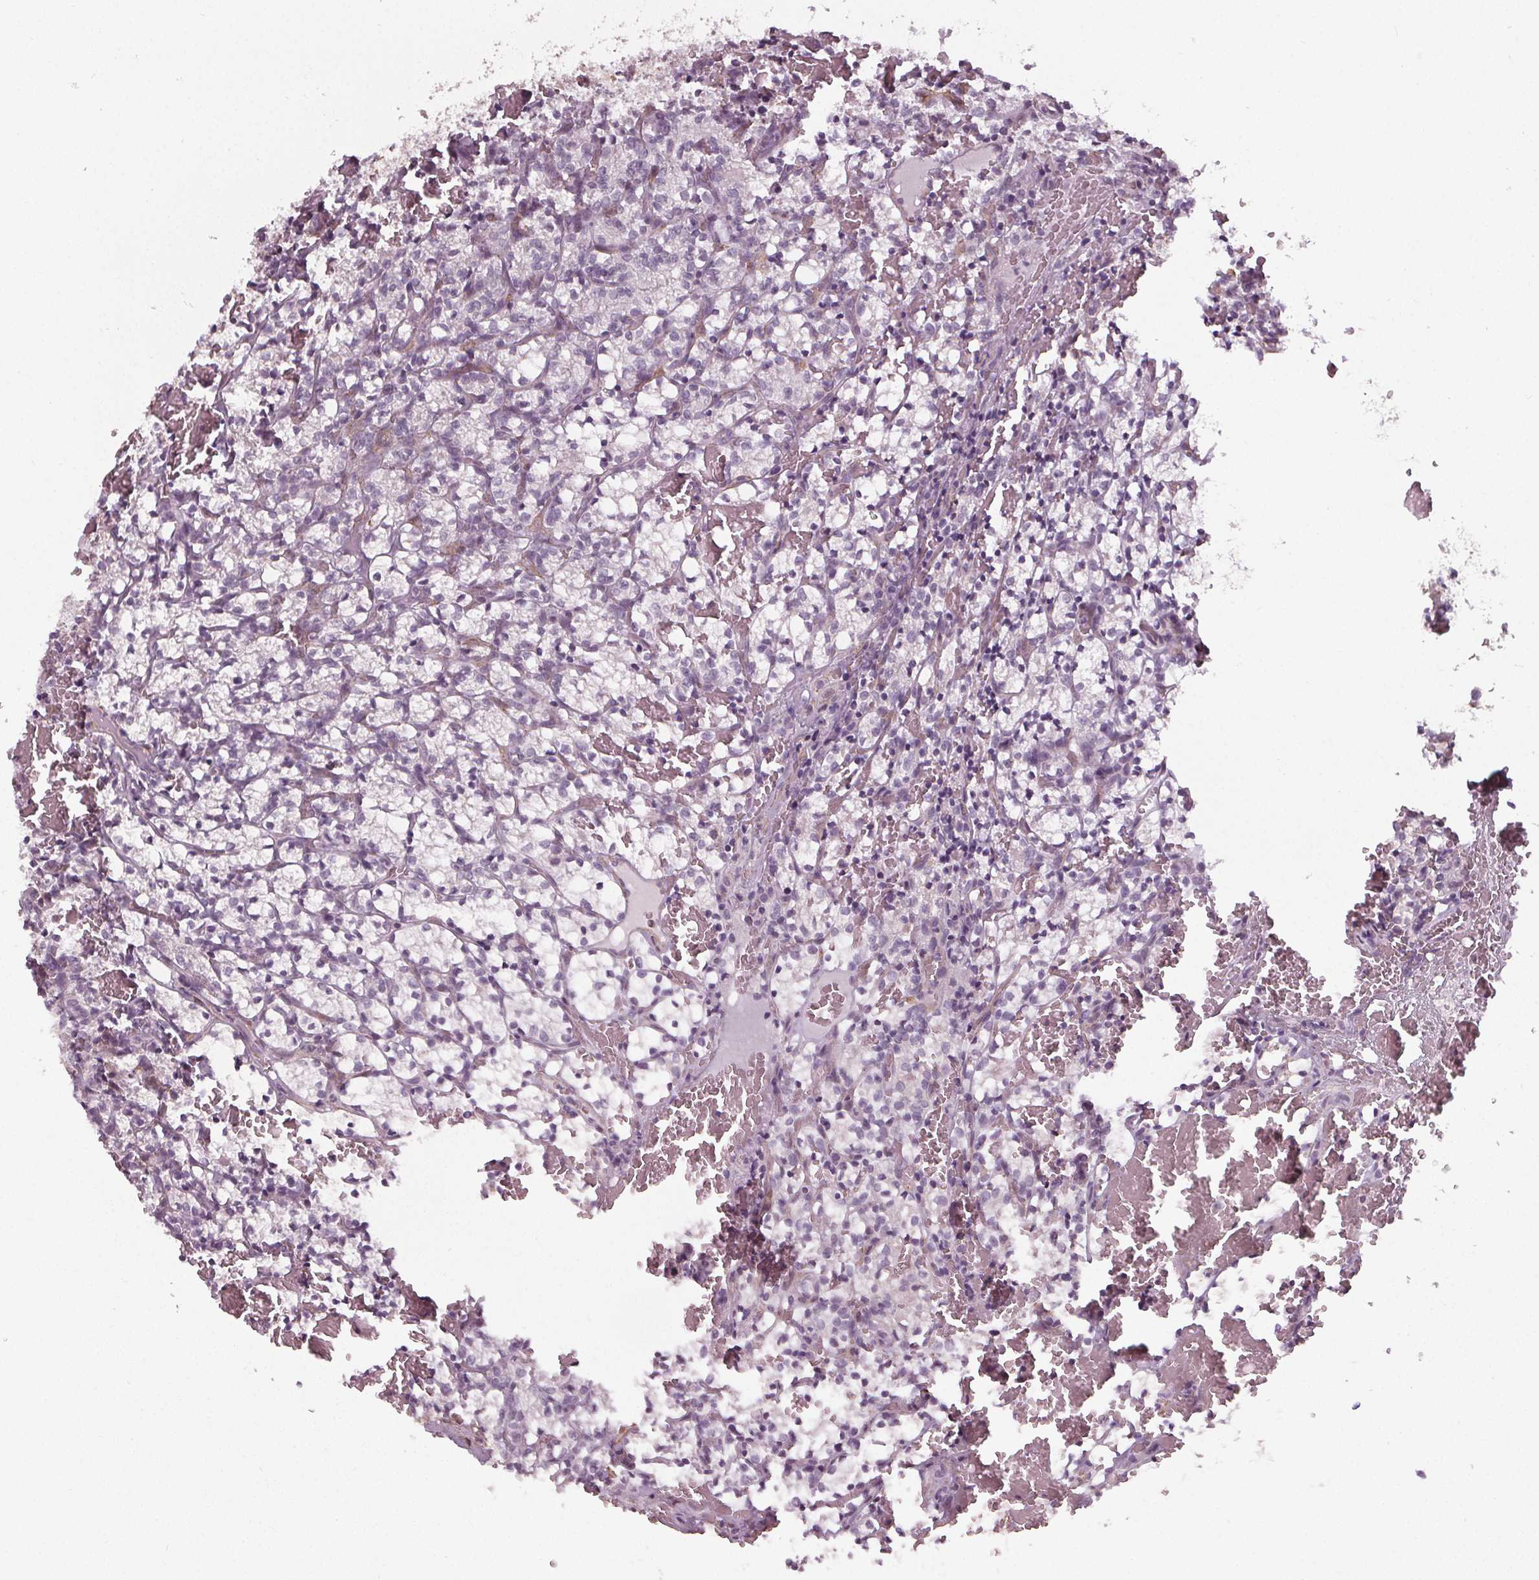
{"staining": {"intensity": "negative", "quantity": "none", "location": "none"}, "tissue": "renal cancer", "cell_type": "Tumor cells", "image_type": "cancer", "snomed": [{"axis": "morphology", "description": "Adenocarcinoma, NOS"}, {"axis": "topography", "description": "Kidney"}], "caption": "There is no significant staining in tumor cells of renal adenocarcinoma.", "gene": "PKP1", "patient": {"sex": "female", "age": 69}}